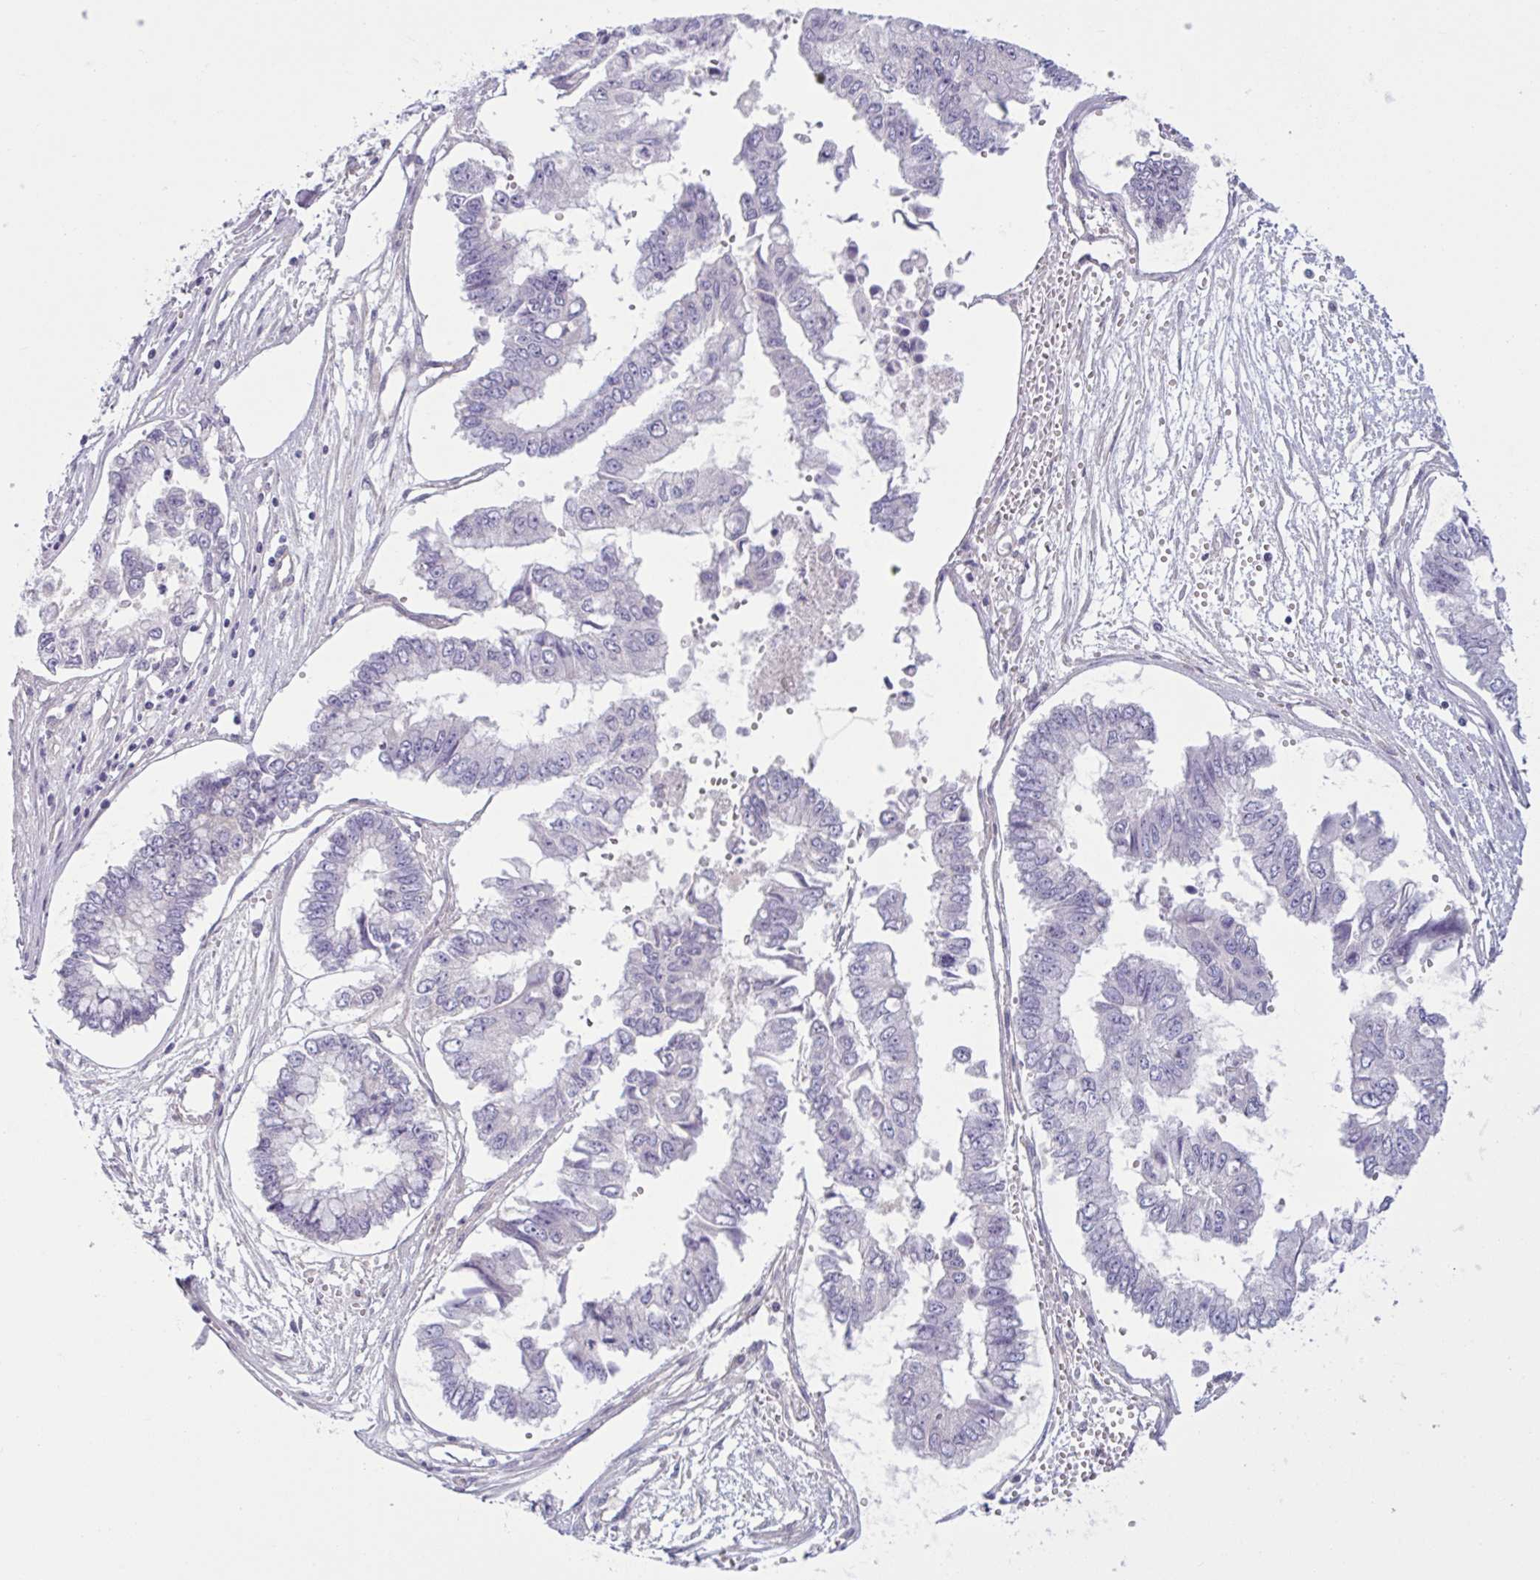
{"staining": {"intensity": "negative", "quantity": "none", "location": "none"}, "tissue": "ovarian cancer", "cell_type": "Tumor cells", "image_type": "cancer", "snomed": [{"axis": "morphology", "description": "Cystadenocarcinoma, mucinous, NOS"}, {"axis": "topography", "description": "Ovary"}], "caption": "Immunohistochemistry (IHC) photomicrograph of human ovarian cancer (mucinous cystadenocarcinoma) stained for a protein (brown), which exhibits no positivity in tumor cells.", "gene": "TTC7B", "patient": {"sex": "female", "age": 72}}